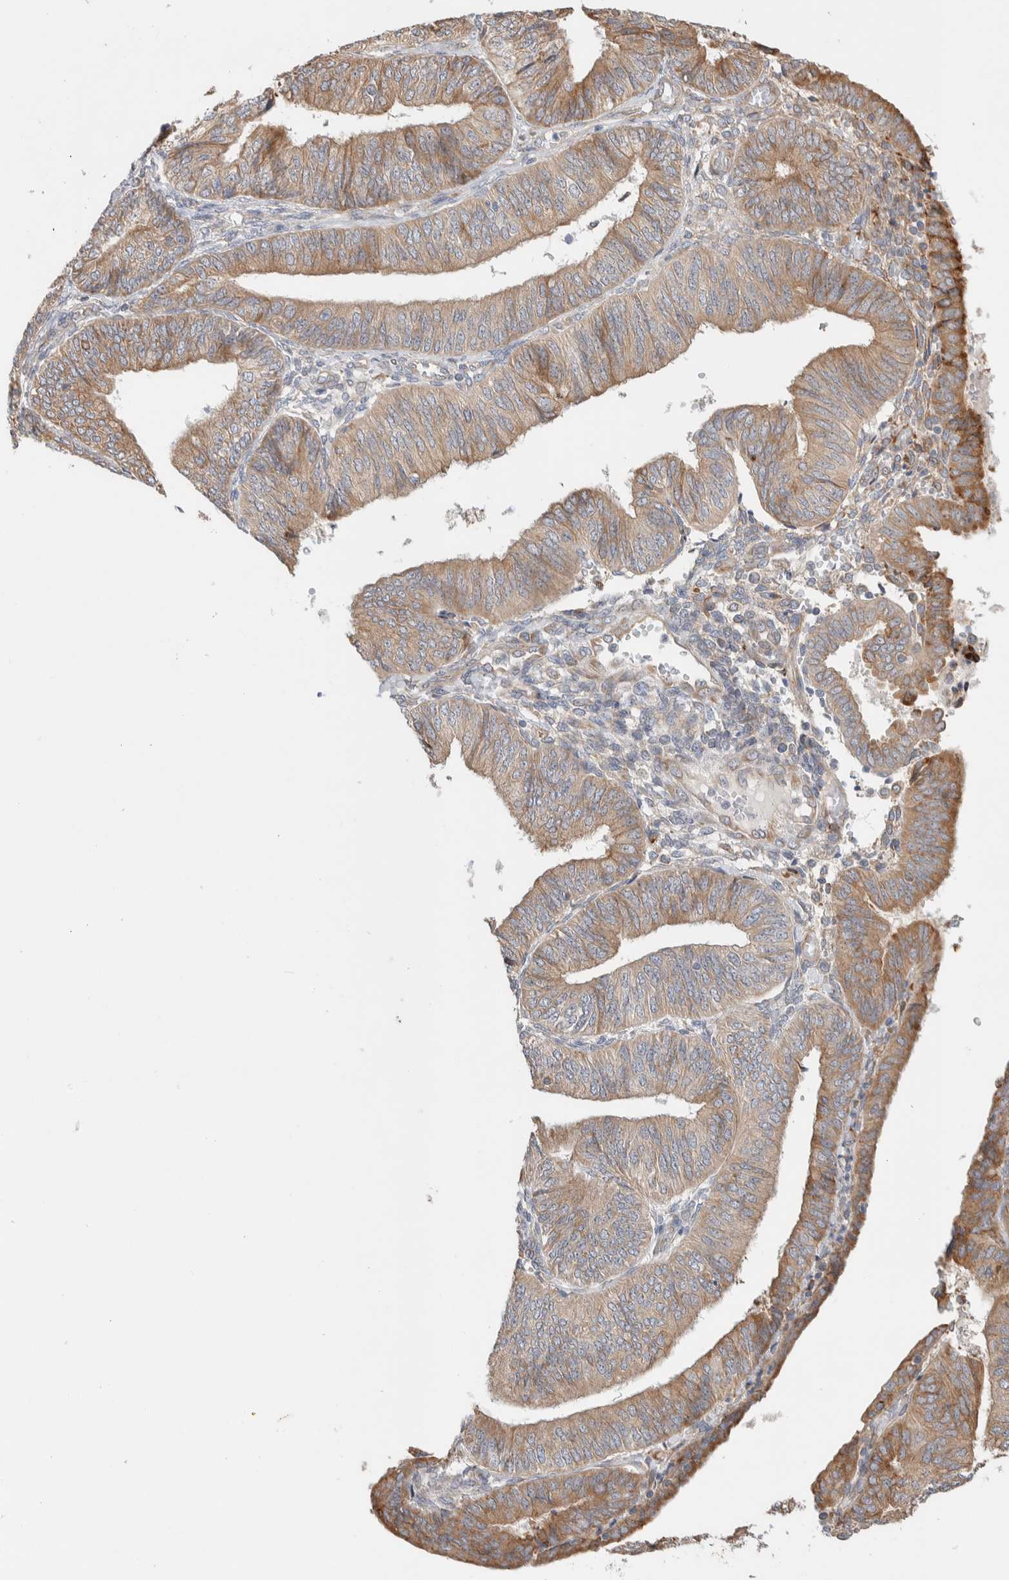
{"staining": {"intensity": "moderate", "quantity": ">75%", "location": "cytoplasmic/membranous"}, "tissue": "endometrial cancer", "cell_type": "Tumor cells", "image_type": "cancer", "snomed": [{"axis": "morphology", "description": "Adenocarcinoma, NOS"}, {"axis": "topography", "description": "Endometrium"}], "caption": "Endometrial cancer (adenocarcinoma) stained with DAB (3,3'-diaminobenzidine) IHC reveals medium levels of moderate cytoplasmic/membranous expression in about >75% of tumor cells.", "gene": "ADCY8", "patient": {"sex": "female", "age": 58}}